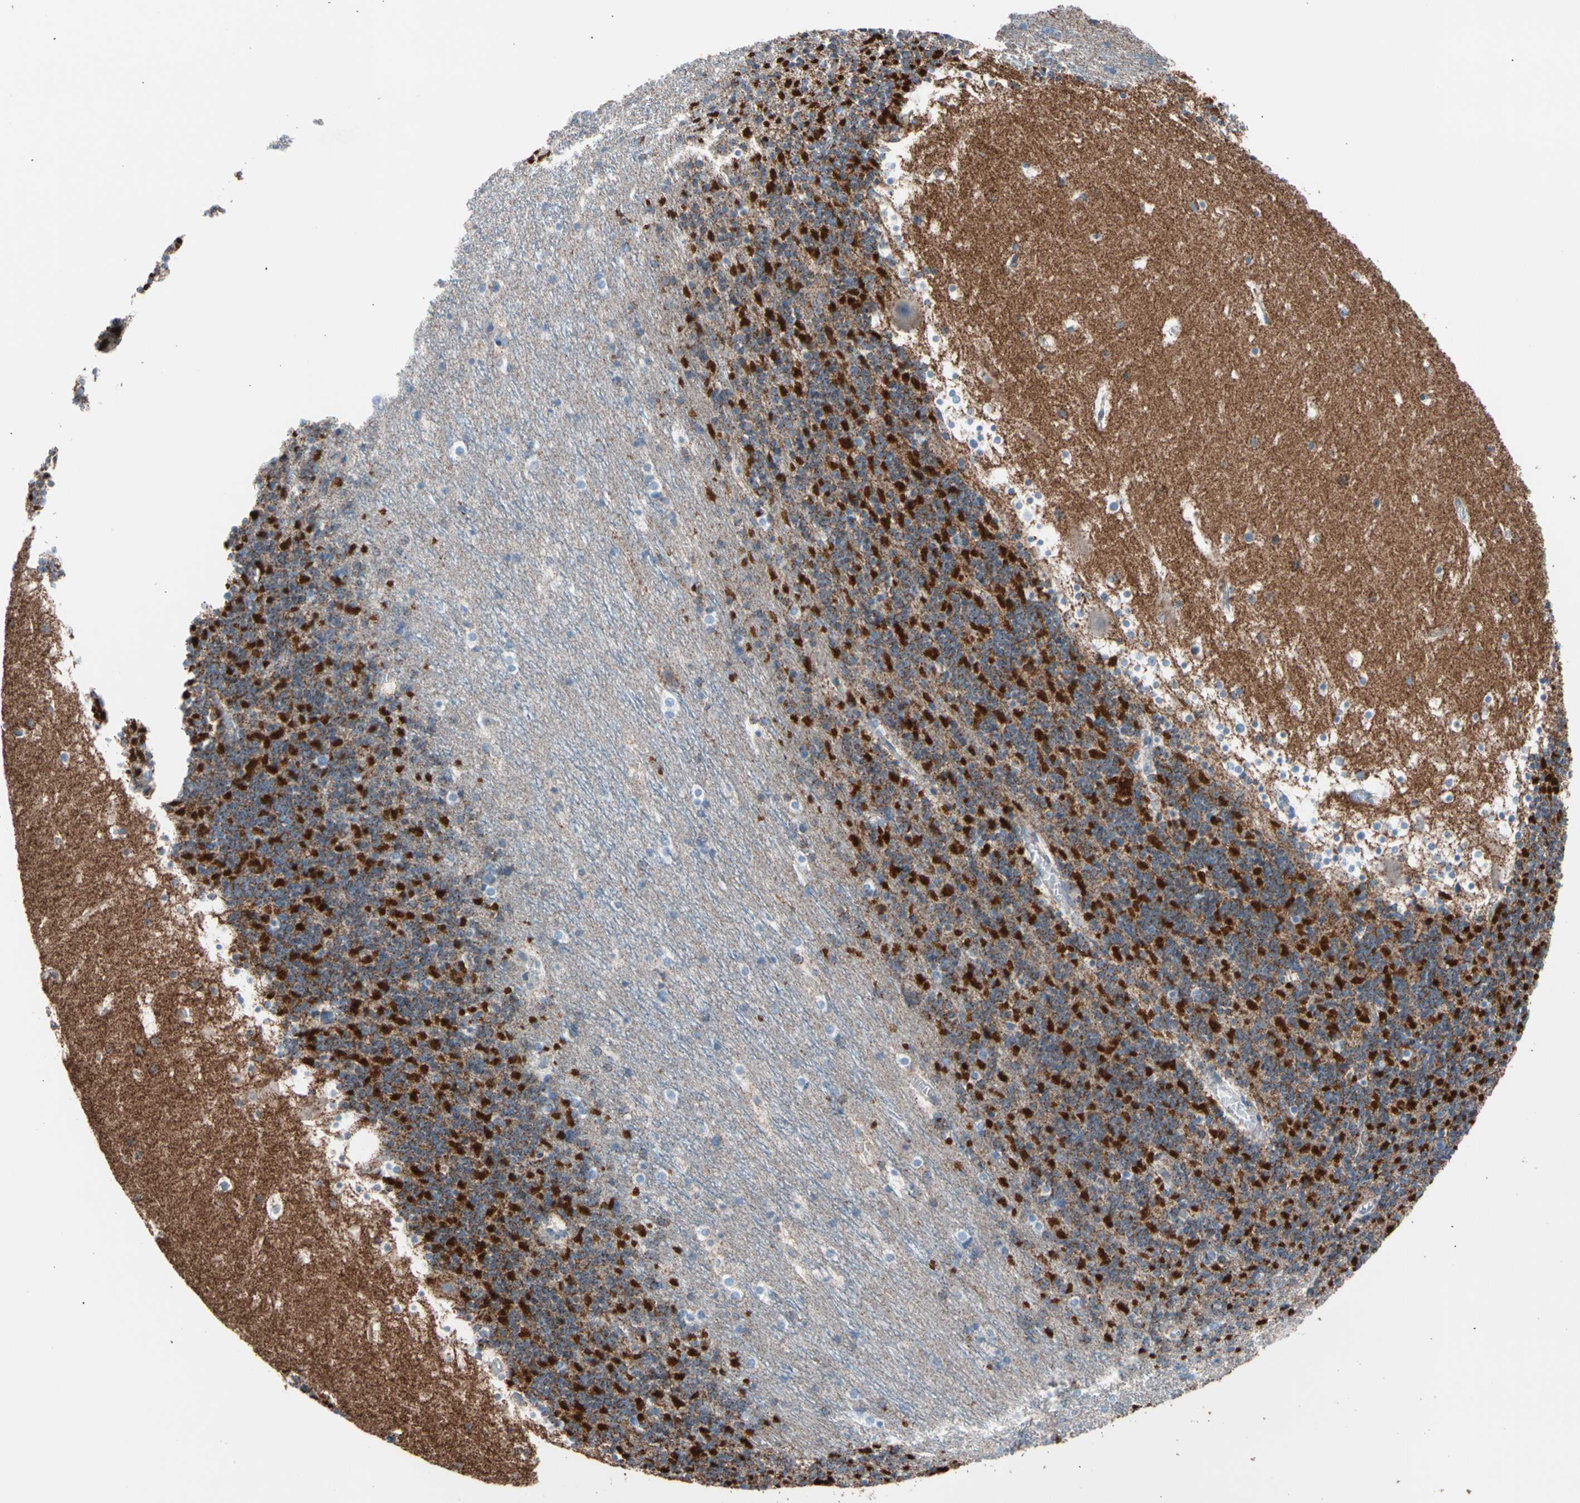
{"staining": {"intensity": "strong", "quantity": "25%-75%", "location": "cytoplasmic/membranous"}, "tissue": "cerebellum", "cell_type": "Cells in granular layer", "image_type": "normal", "snomed": [{"axis": "morphology", "description": "Normal tissue, NOS"}, {"axis": "topography", "description": "Cerebellum"}], "caption": "Immunohistochemical staining of benign human cerebellum demonstrates strong cytoplasmic/membranous protein staining in approximately 25%-75% of cells in granular layer.", "gene": "HK1", "patient": {"sex": "male", "age": 45}}